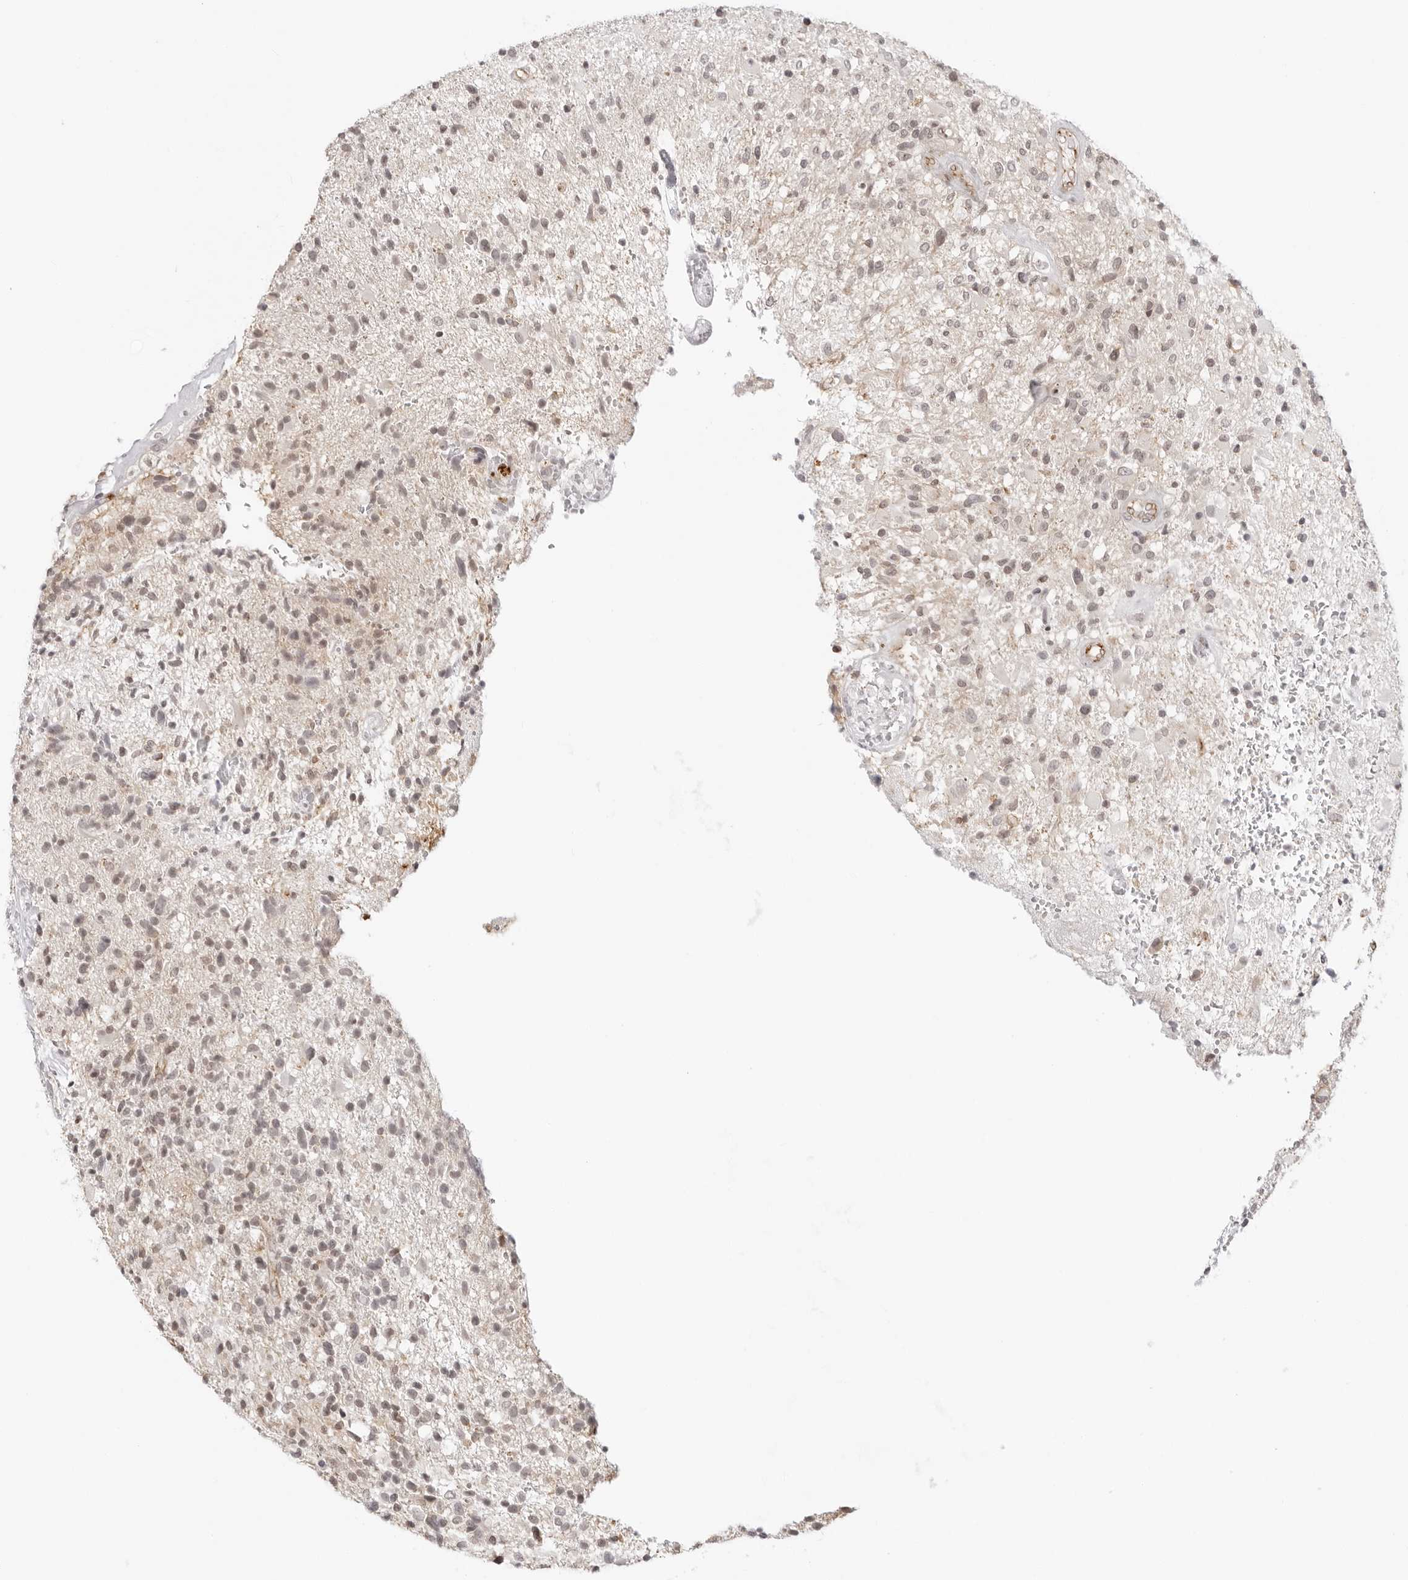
{"staining": {"intensity": "weak", "quantity": ">75%", "location": "nuclear"}, "tissue": "glioma", "cell_type": "Tumor cells", "image_type": "cancer", "snomed": [{"axis": "morphology", "description": "Glioma, malignant, High grade"}, {"axis": "topography", "description": "Brain"}], "caption": "DAB (3,3'-diaminobenzidine) immunohistochemical staining of human malignant glioma (high-grade) reveals weak nuclear protein expression in about >75% of tumor cells.", "gene": "TRAPPC3", "patient": {"sex": "male", "age": 72}}